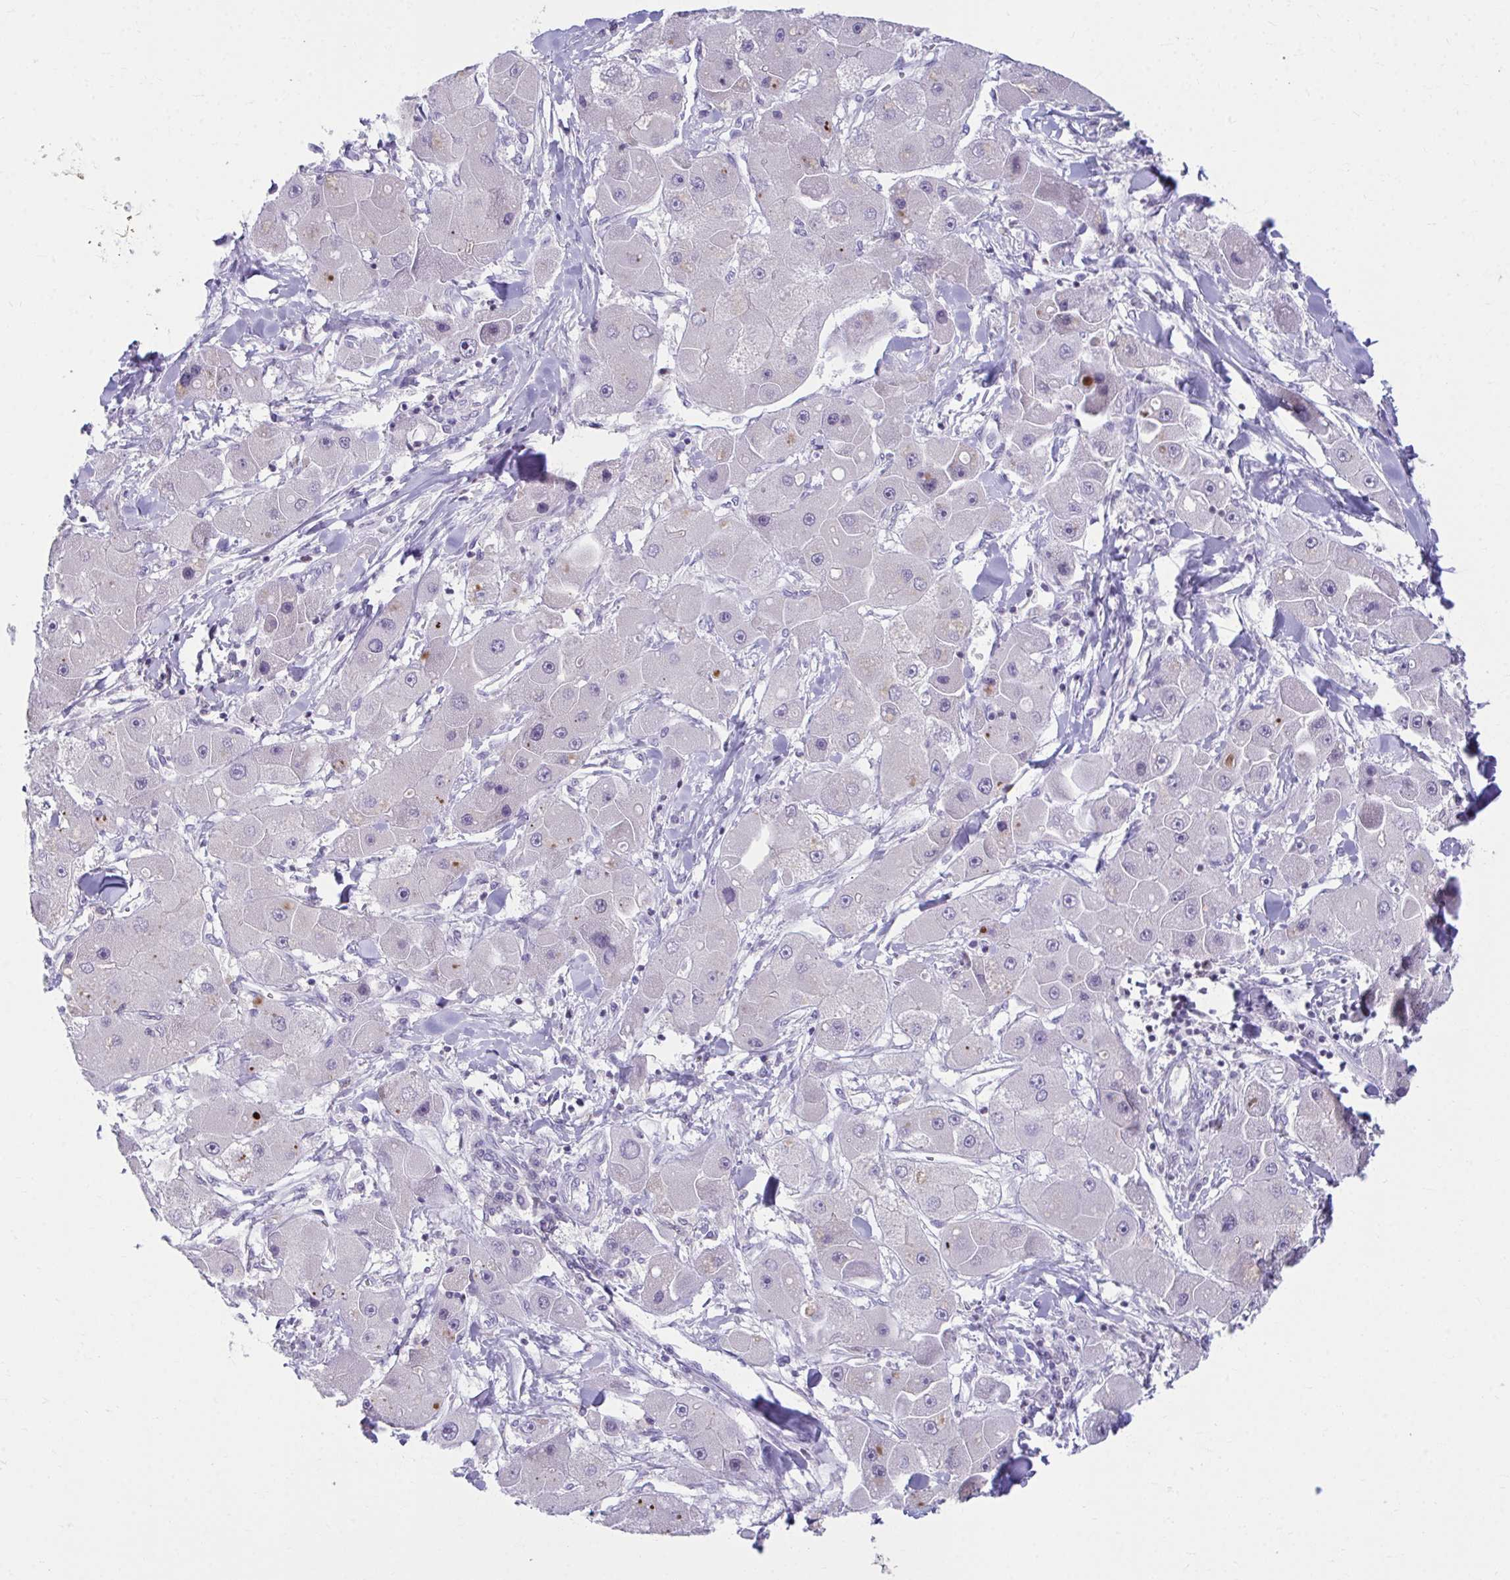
{"staining": {"intensity": "negative", "quantity": "none", "location": "none"}, "tissue": "liver cancer", "cell_type": "Tumor cells", "image_type": "cancer", "snomed": [{"axis": "morphology", "description": "Carcinoma, Hepatocellular, NOS"}, {"axis": "topography", "description": "Liver"}], "caption": "A high-resolution photomicrograph shows immunohistochemistry (IHC) staining of liver cancer (hepatocellular carcinoma), which reveals no significant staining in tumor cells.", "gene": "OR7A5", "patient": {"sex": "male", "age": 24}}